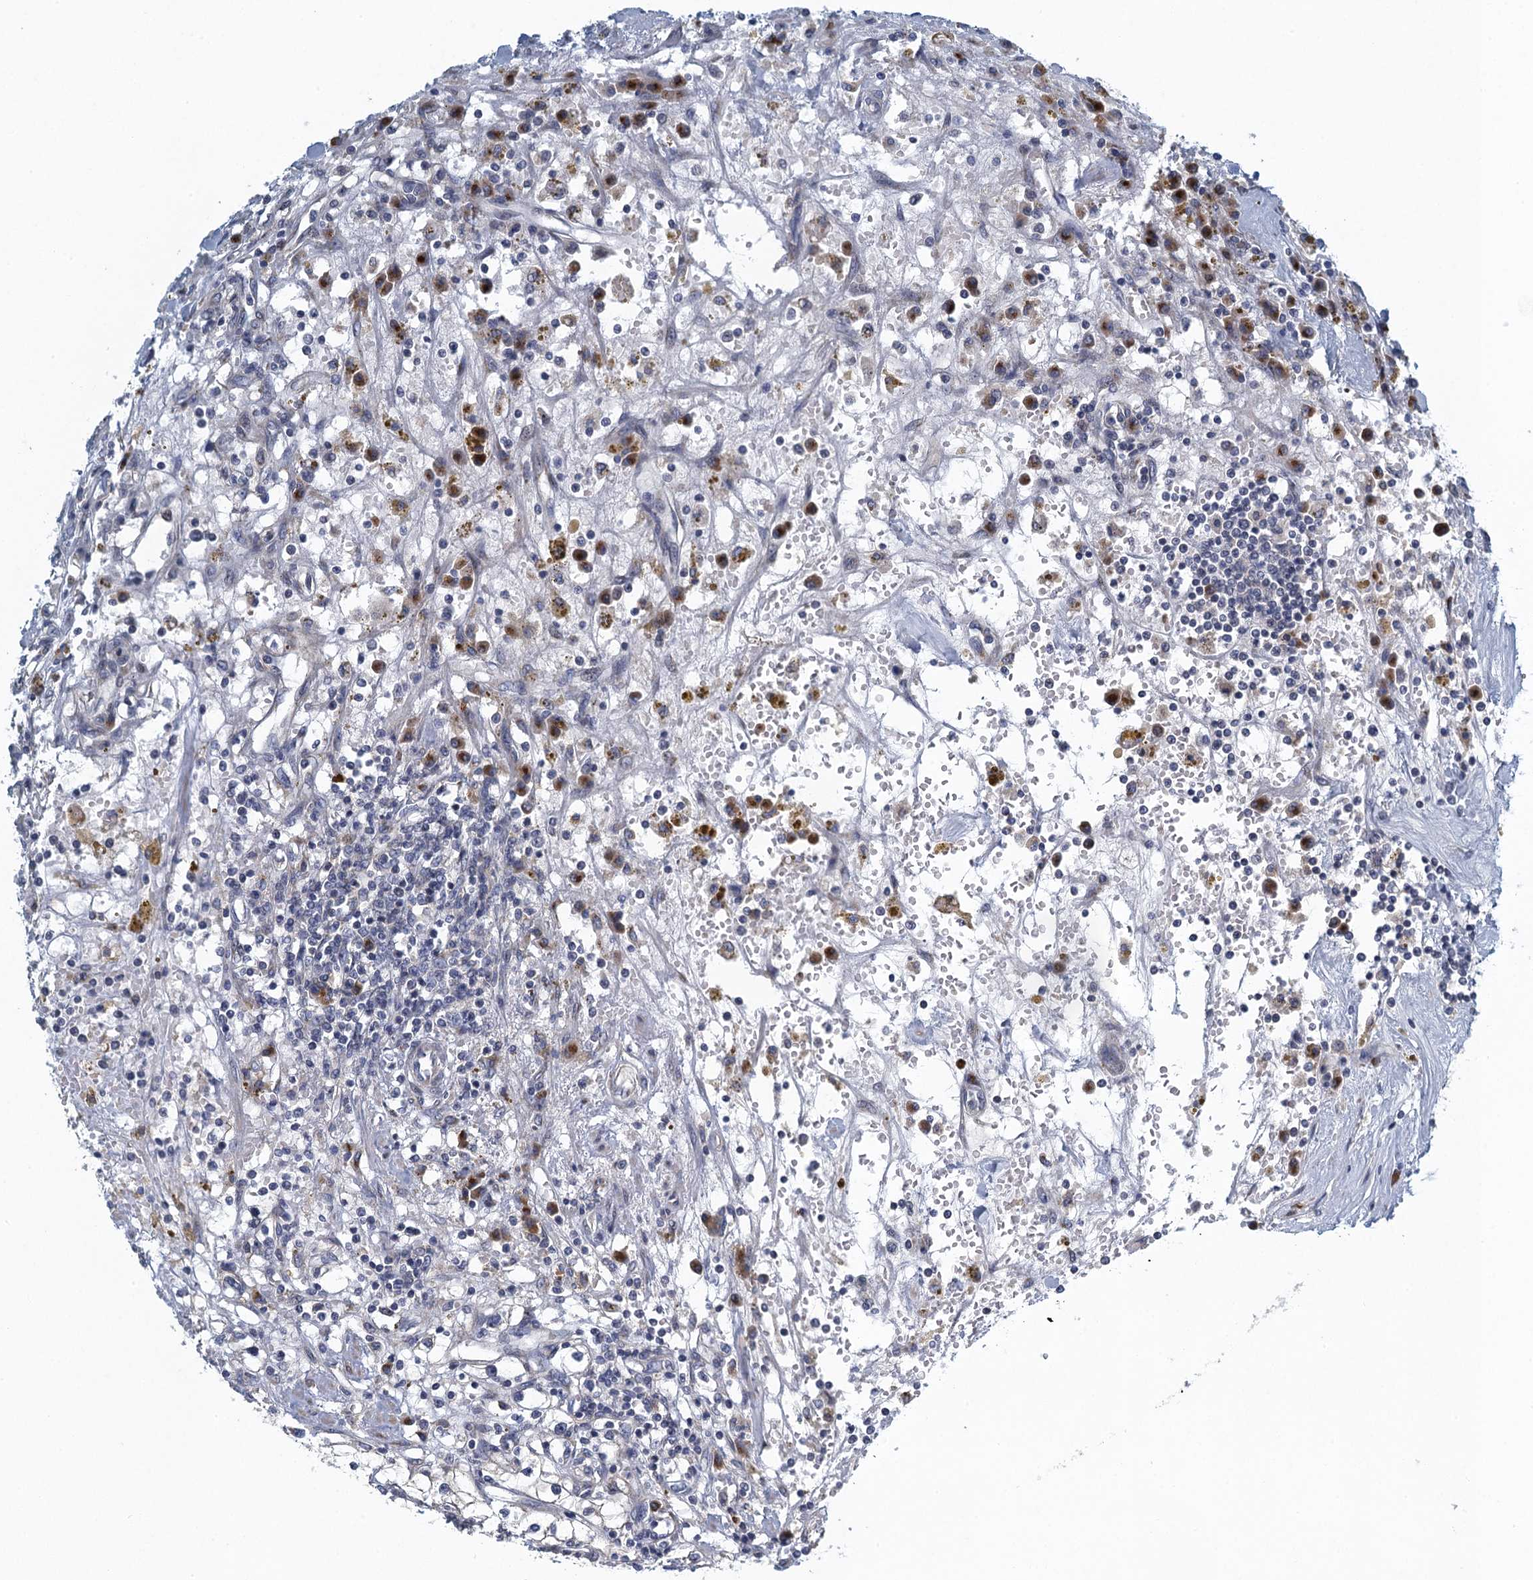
{"staining": {"intensity": "negative", "quantity": "none", "location": "none"}, "tissue": "renal cancer", "cell_type": "Tumor cells", "image_type": "cancer", "snomed": [{"axis": "morphology", "description": "Adenocarcinoma, NOS"}, {"axis": "topography", "description": "Kidney"}], "caption": "Photomicrograph shows no significant protein positivity in tumor cells of adenocarcinoma (renal).", "gene": "ALG2", "patient": {"sex": "male", "age": 56}}